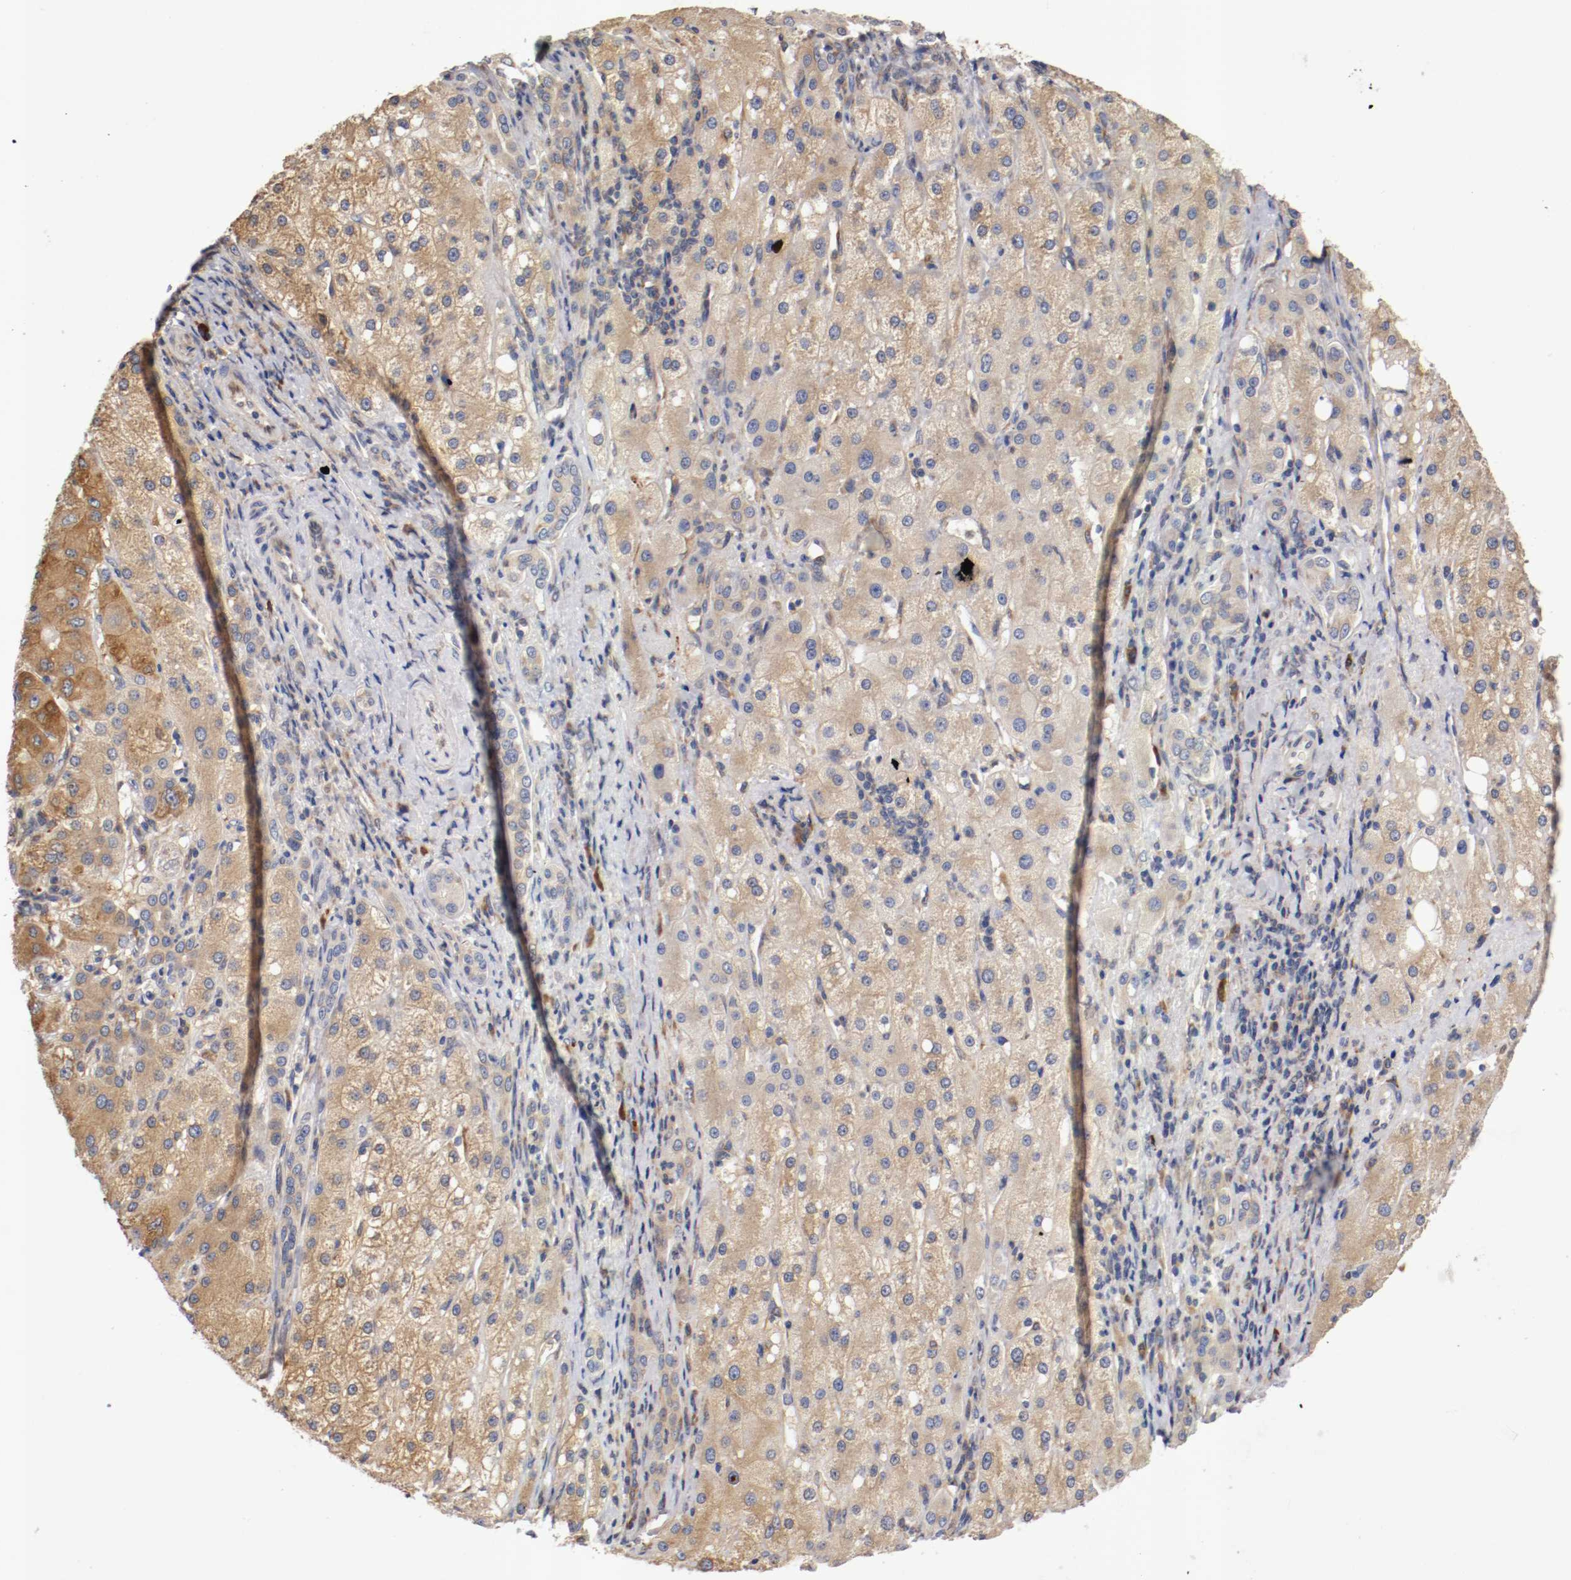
{"staining": {"intensity": "moderate", "quantity": ">75%", "location": "cytoplasmic/membranous"}, "tissue": "liver cancer", "cell_type": "Tumor cells", "image_type": "cancer", "snomed": [{"axis": "morphology", "description": "Carcinoma, Hepatocellular, NOS"}, {"axis": "topography", "description": "Liver"}], "caption": "DAB (3,3'-diaminobenzidine) immunohistochemical staining of human liver cancer demonstrates moderate cytoplasmic/membranous protein positivity in about >75% of tumor cells.", "gene": "TNFSF13", "patient": {"sex": "male", "age": 80}}